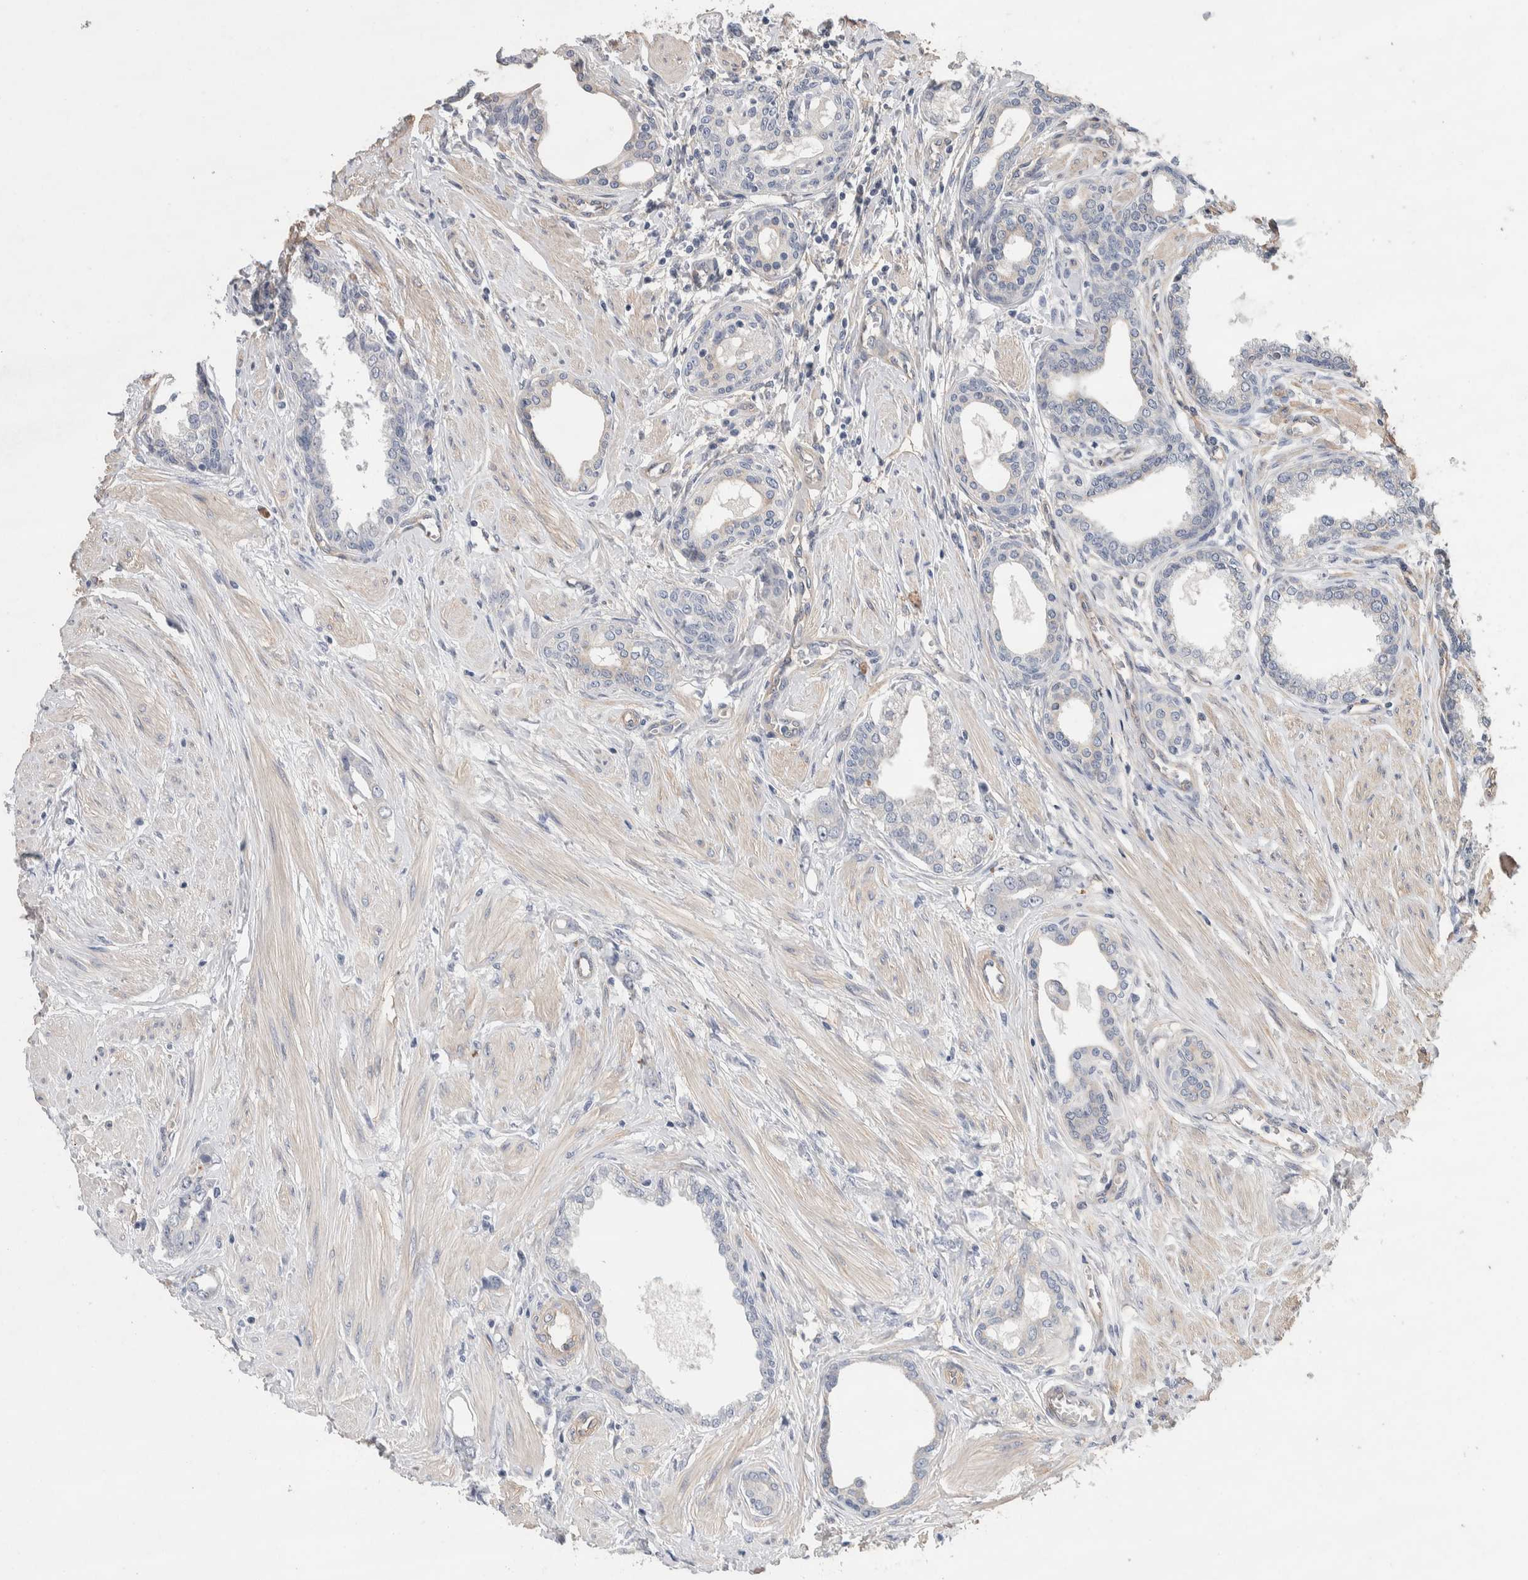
{"staining": {"intensity": "negative", "quantity": "none", "location": "none"}, "tissue": "prostate cancer", "cell_type": "Tumor cells", "image_type": "cancer", "snomed": [{"axis": "morphology", "description": "Adenocarcinoma, High grade"}, {"axis": "topography", "description": "Prostate"}], "caption": "A high-resolution micrograph shows immunohistochemistry (IHC) staining of adenocarcinoma (high-grade) (prostate), which displays no significant expression in tumor cells.", "gene": "GCNA", "patient": {"sex": "male", "age": 52}}